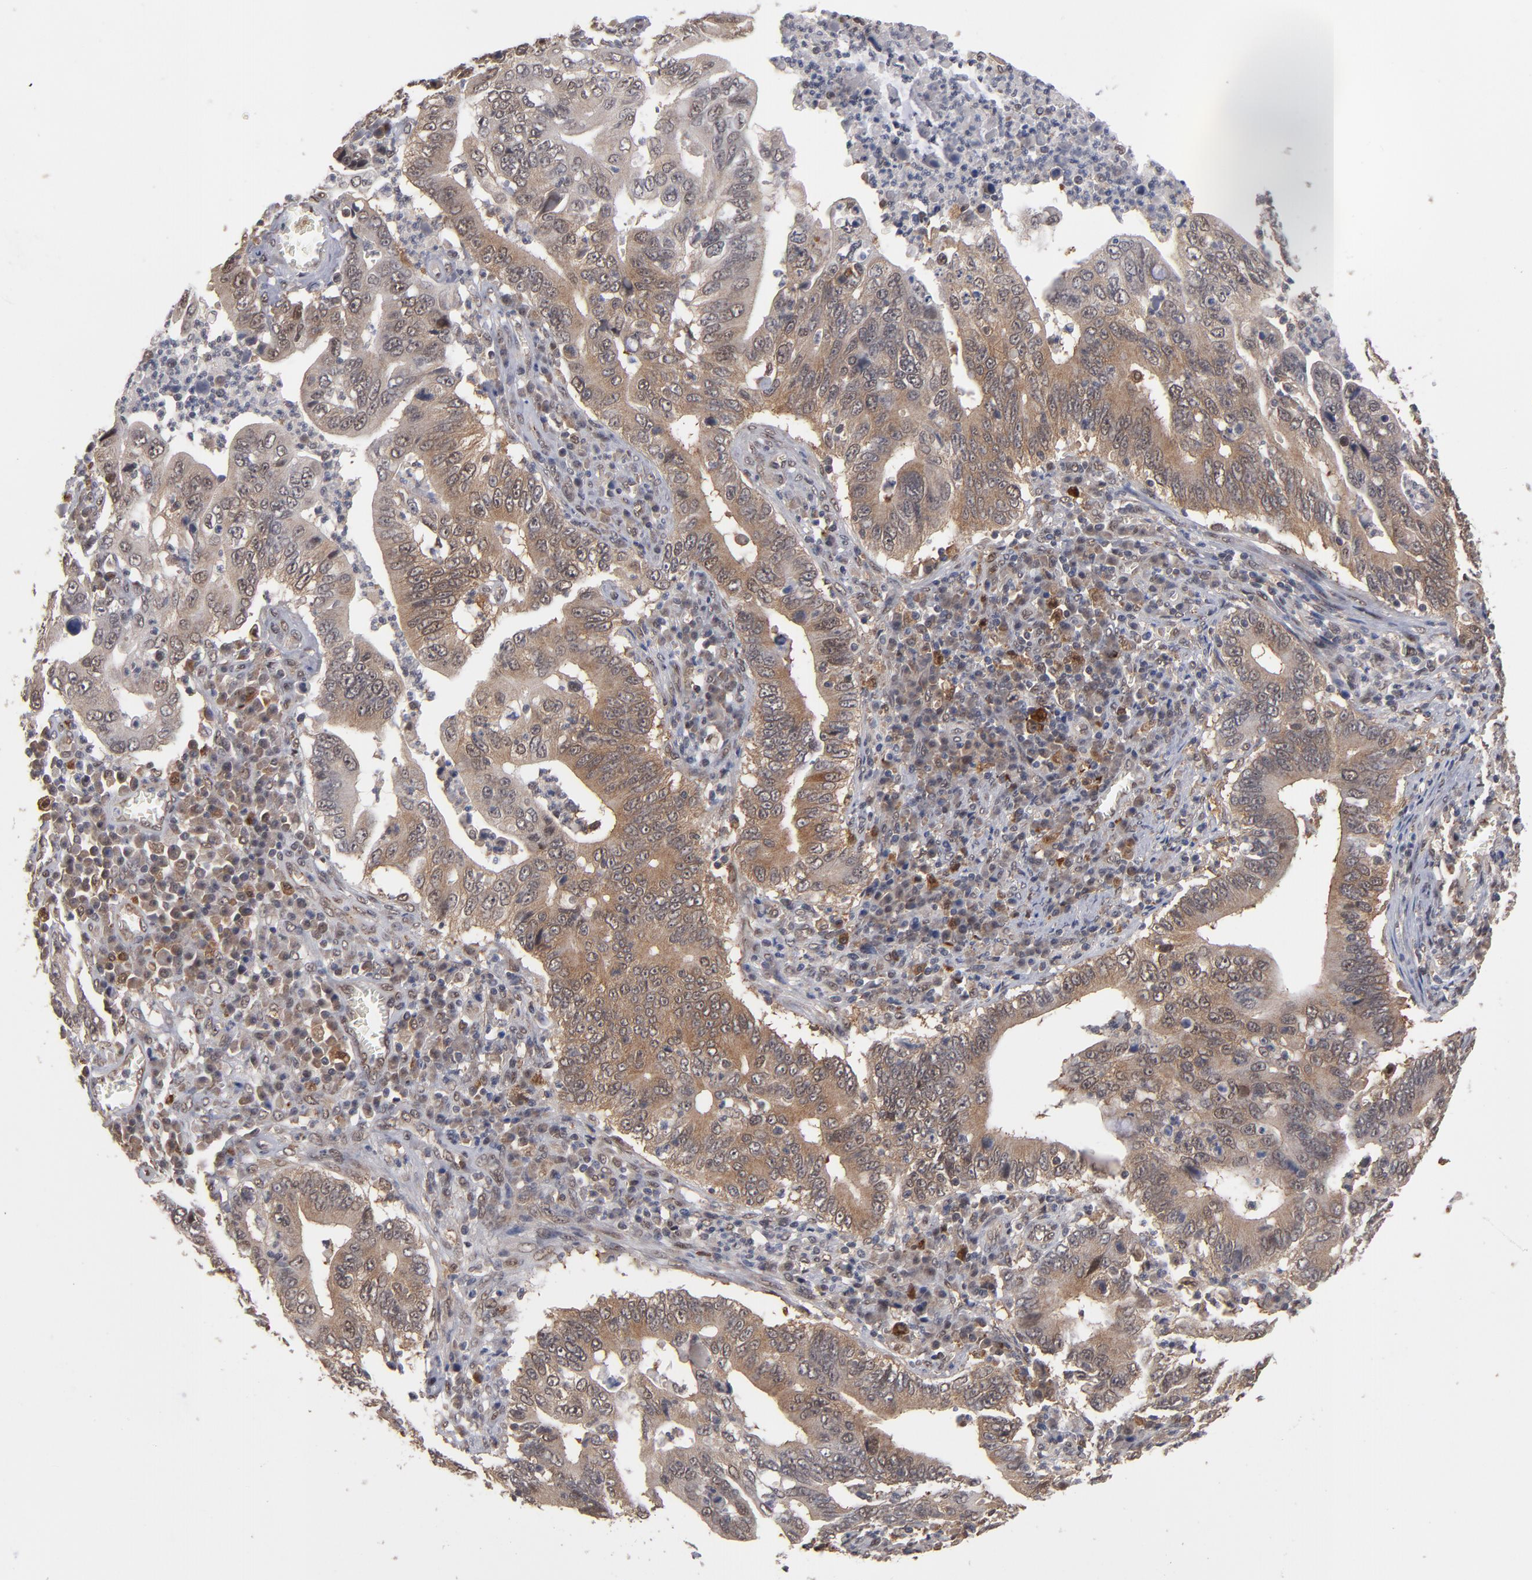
{"staining": {"intensity": "weak", "quantity": ">75%", "location": "cytoplasmic/membranous,nuclear"}, "tissue": "stomach cancer", "cell_type": "Tumor cells", "image_type": "cancer", "snomed": [{"axis": "morphology", "description": "Adenocarcinoma, NOS"}, {"axis": "topography", "description": "Stomach, upper"}], "caption": "The photomicrograph reveals staining of stomach cancer (adenocarcinoma), revealing weak cytoplasmic/membranous and nuclear protein staining (brown color) within tumor cells.", "gene": "HUWE1", "patient": {"sex": "male", "age": 63}}